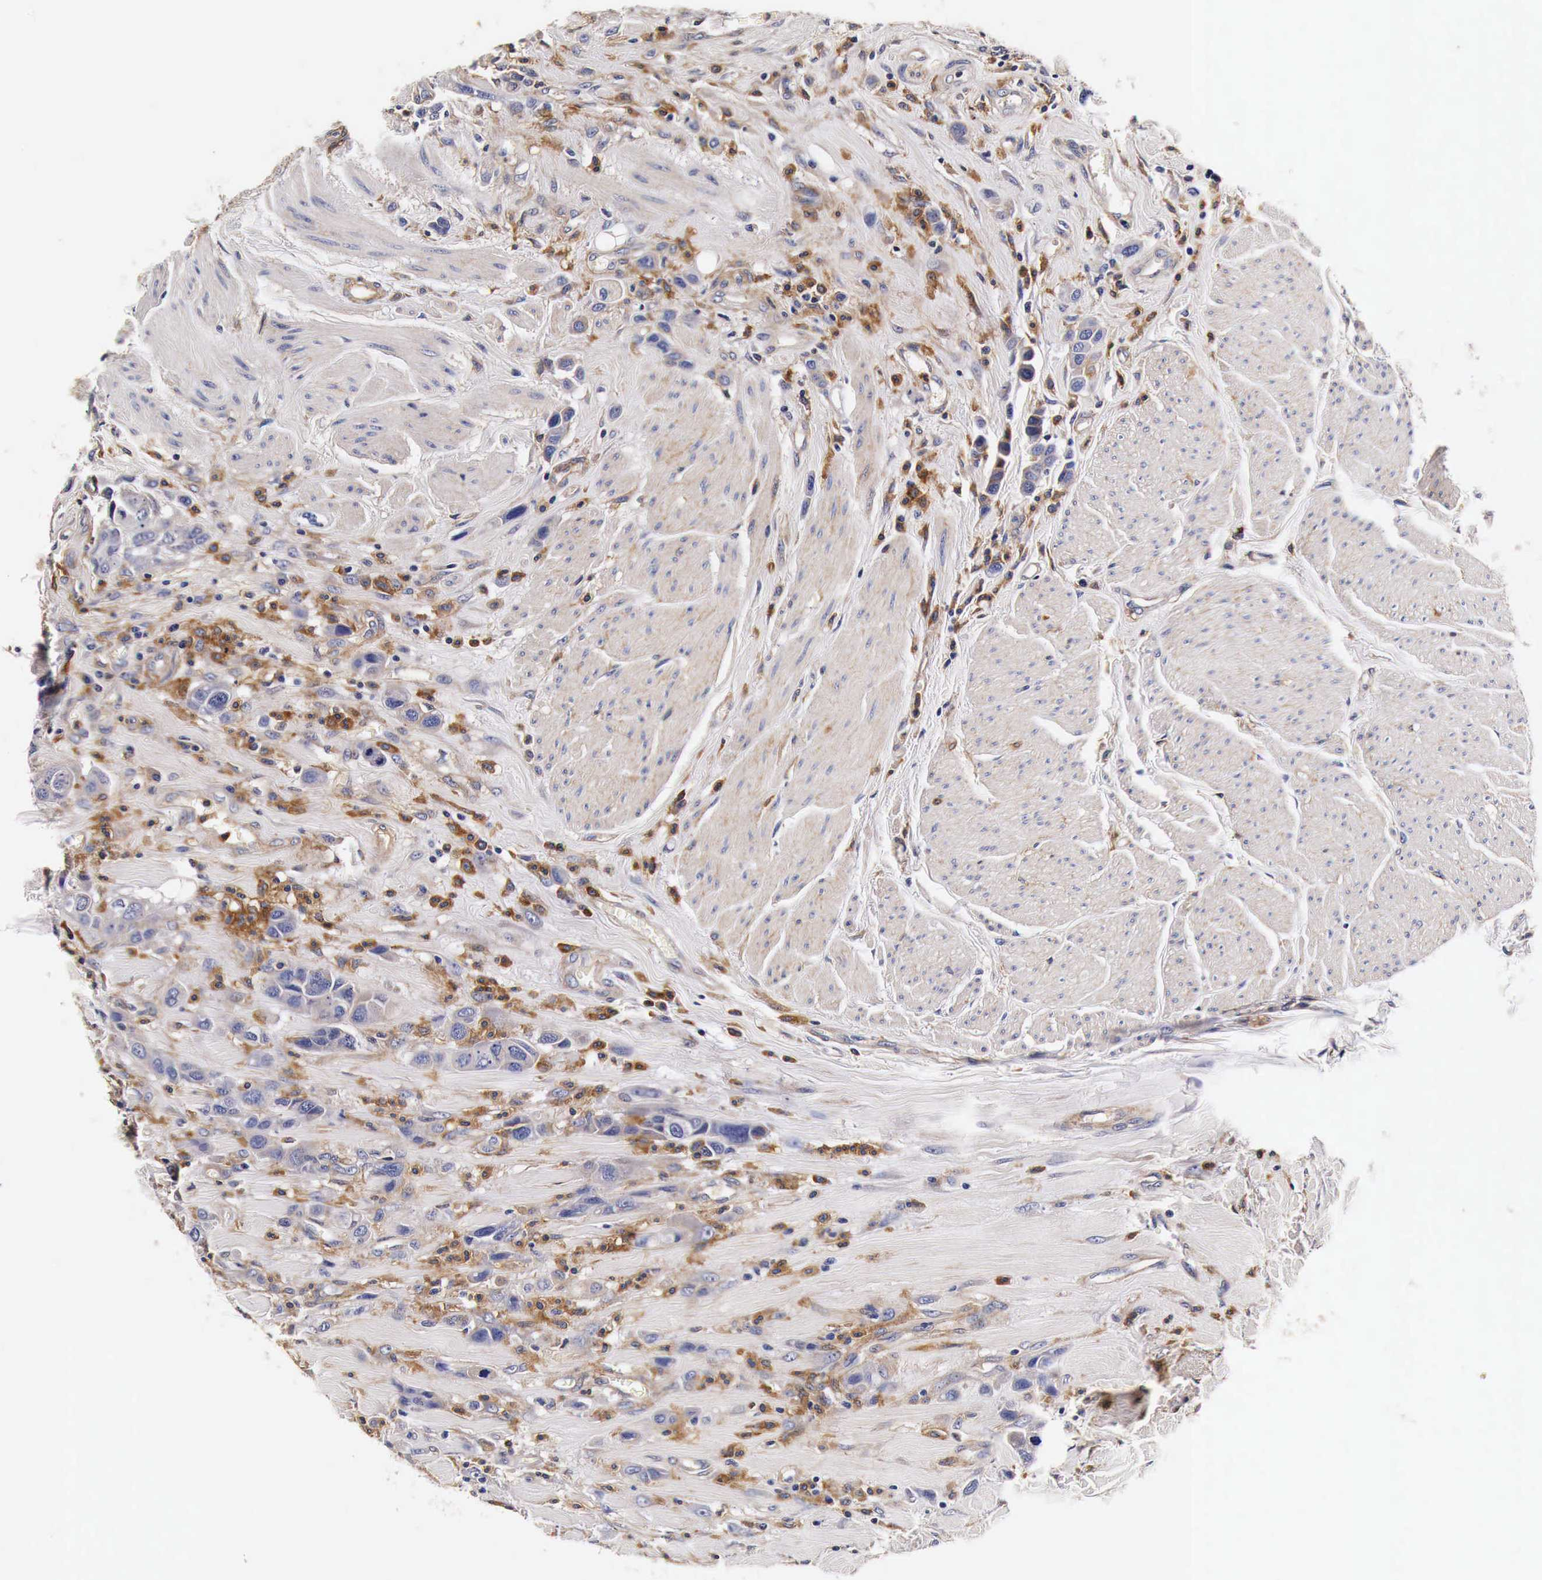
{"staining": {"intensity": "weak", "quantity": "25%-75%", "location": "cytoplasmic/membranous"}, "tissue": "urothelial cancer", "cell_type": "Tumor cells", "image_type": "cancer", "snomed": [{"axis": "morphology", "description": "Urothelial carcinoma, High grade"}, {"axis": "topography", "description": "Urinary bladder"}], "caption": "Immunohistochemistry (IHC) photomicrograph of human high-grade urothelial carcinoma stained for a protein (brown), which shows low levels of weak cytoplasmic/membranous positivity in about 25%-75% of tumor cells.", "gene": "RP2", "patient": {"sex": "male", "age": 50}}